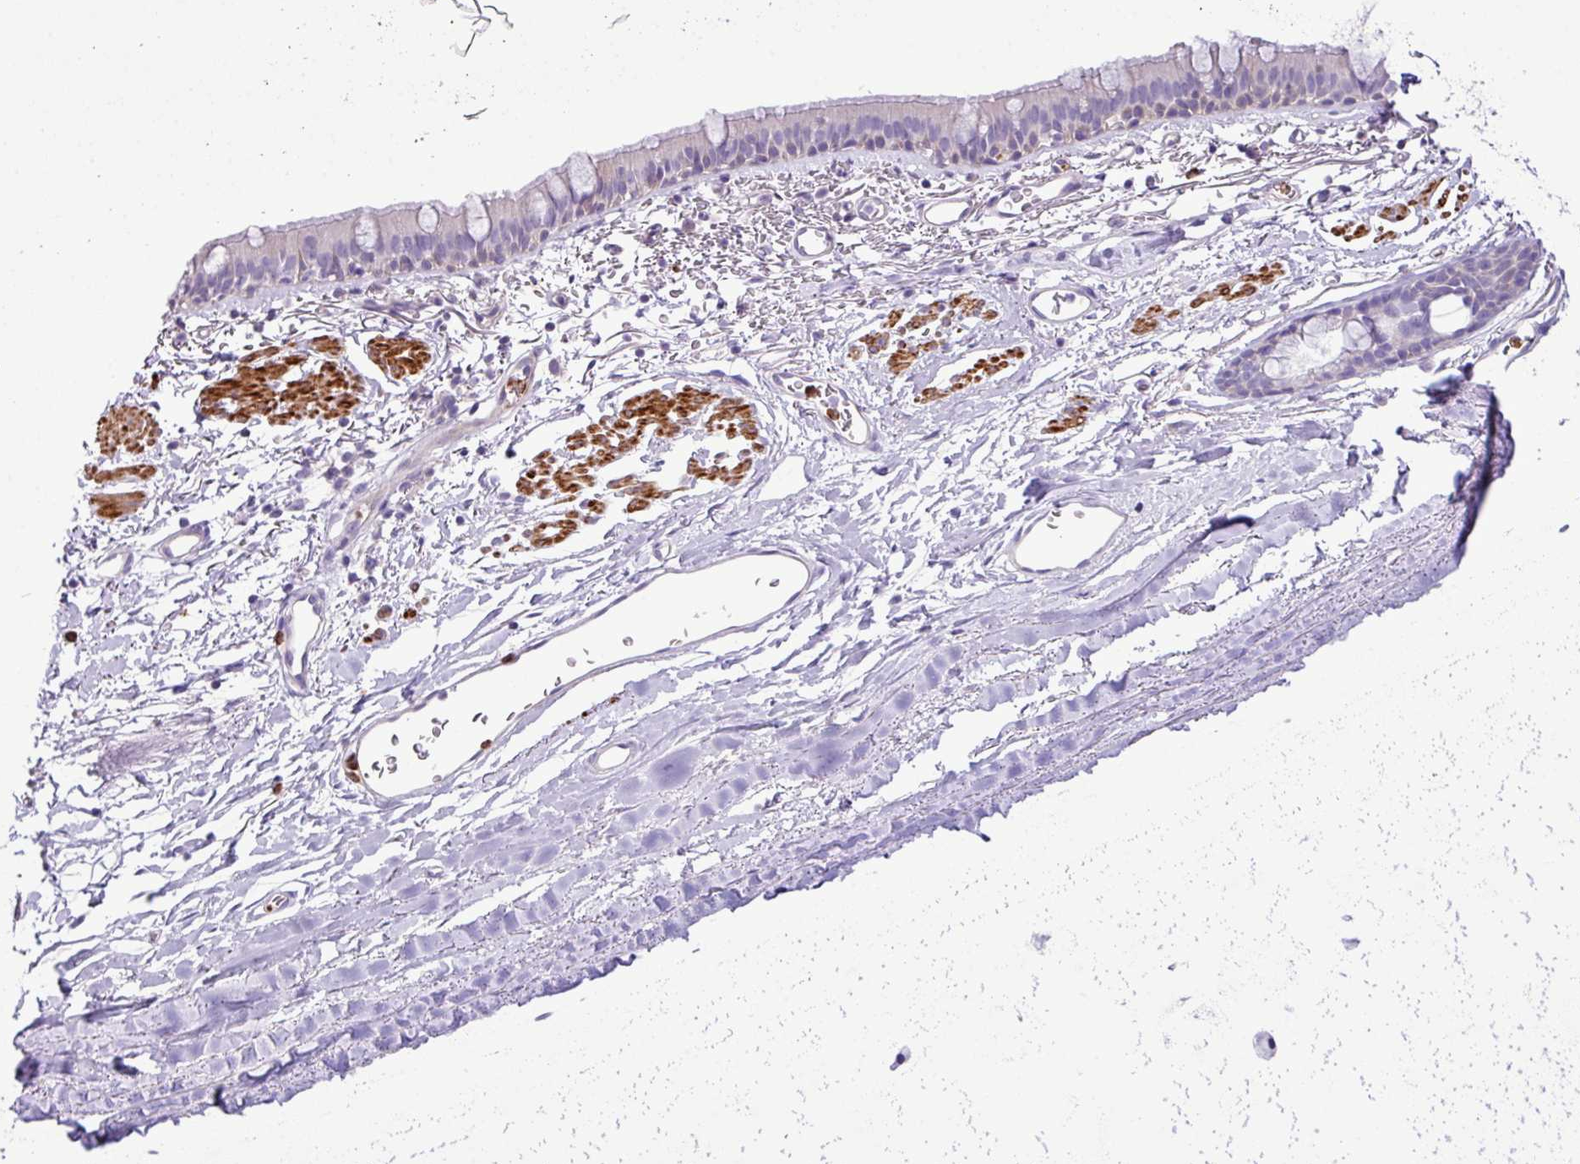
{"staining": {"intensity": "negative", "quantity": "none", "location": "none"}, "tissue": "bronchus", "cell_type": "Respiratory epithelial cells", "image_type": "normal", "snomed": [{"axis": "morphology", "description": "Normal tissue, NOS"}, {"axis": "topography", "description": "Bronchus"}], "caption": "This is a photomicrograph of immunohistochemistry (IHC) staining of normal bronchus, which shows no positivity in respiratory epithelial cells. (DAB immunohistochemistry, high magnification).", "gene": "ZSCAN5A", "patient": {"sex": "male", "age": 67}}